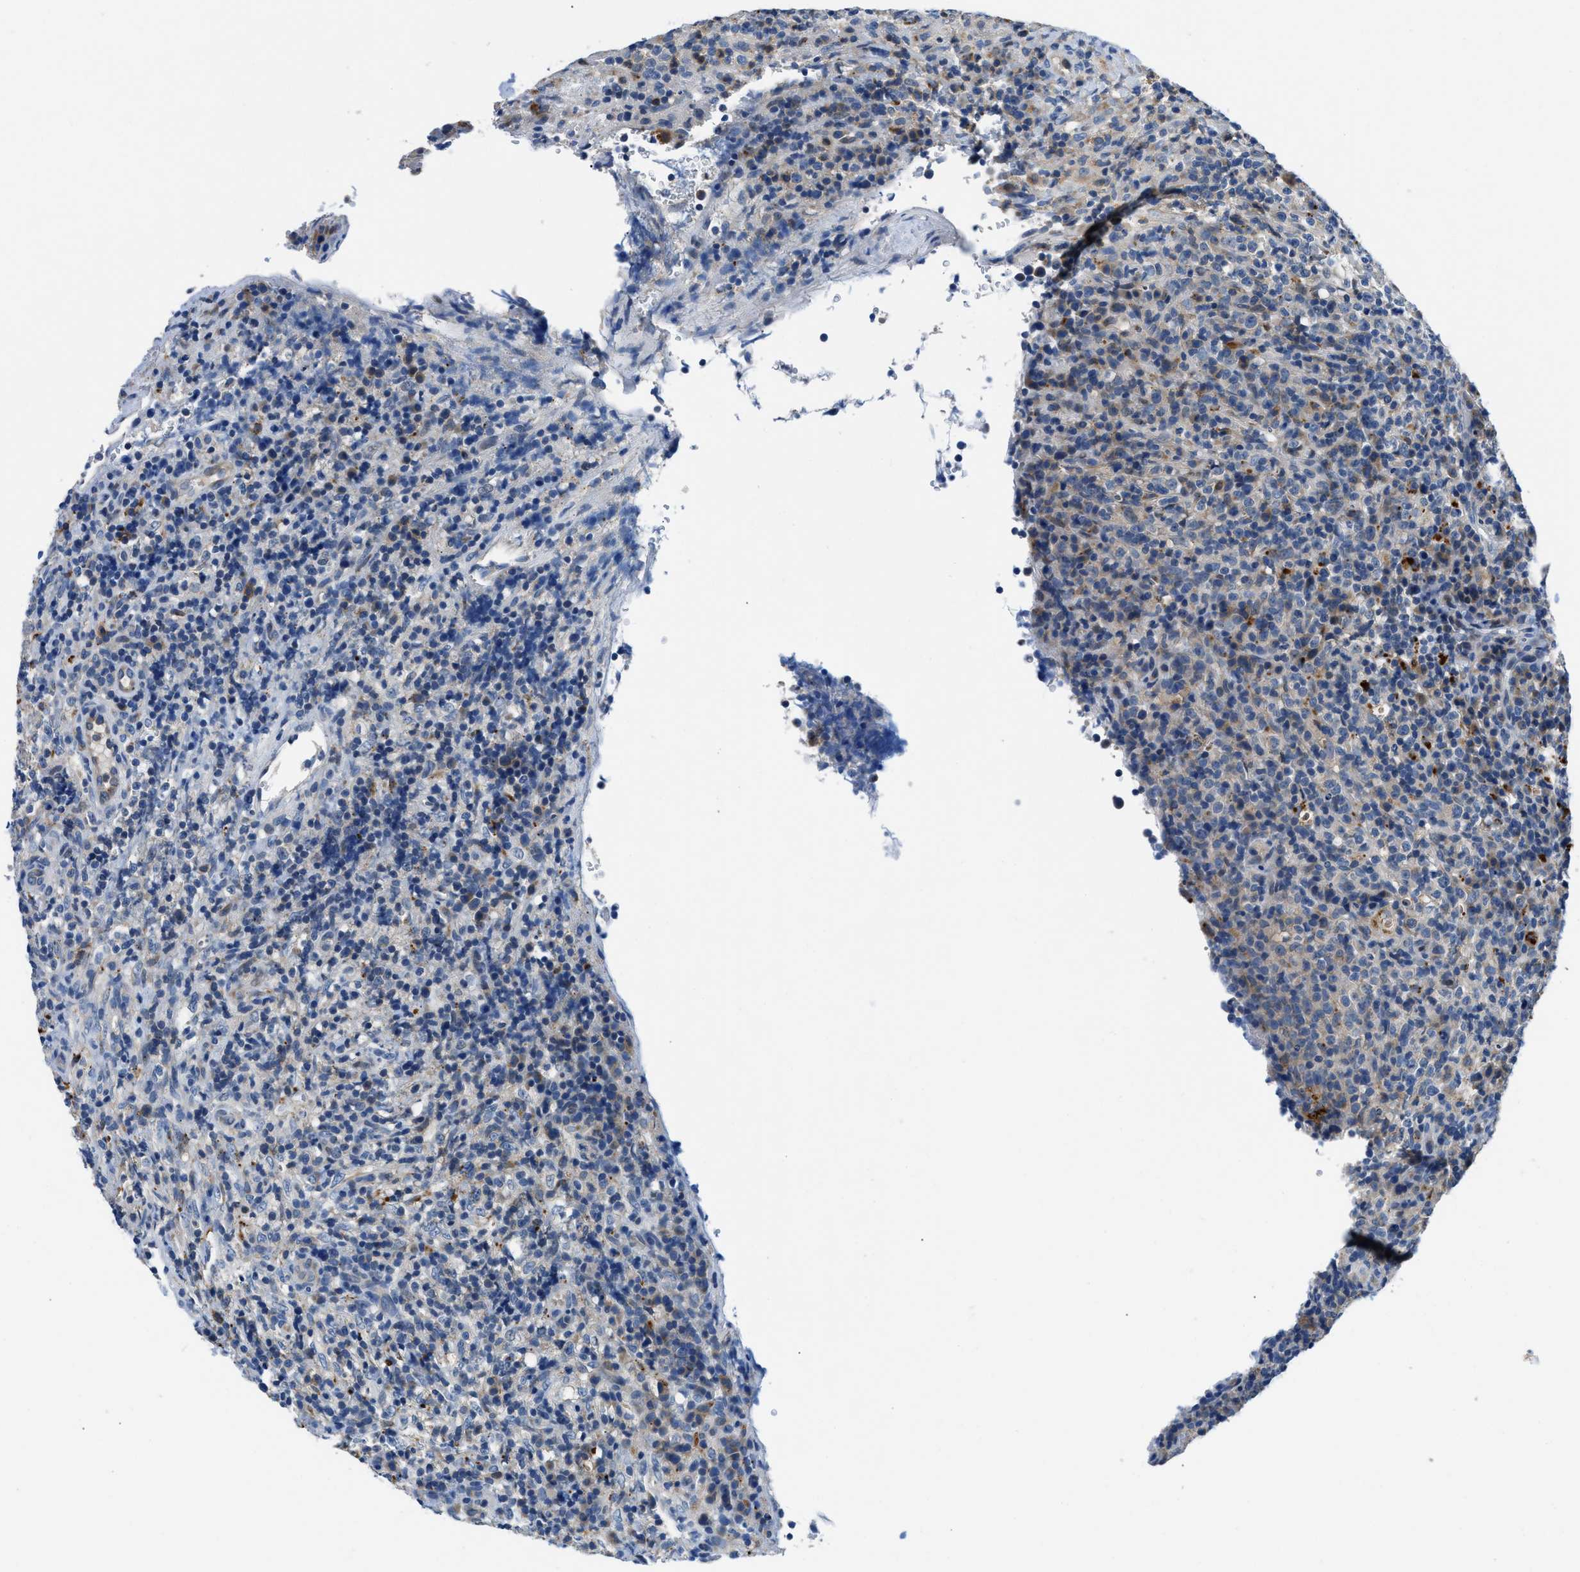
{"staining": {"intensity": "weak", "quantity": "<25%", "location": "cytoplasmic/membranous"}, "tissue": "lymphoma", "cell_type": "Tumor cells", "image_type": "cancer", "snomed": [{"axis": "morphology", "description": "Malignant lymphoma, non-Hodgkin's type, High grade"}, {"axis": "topography", "description": "Lymph node"}], "caption": "There is no significant positivity in tumor cells of high-grade malignant lymphoma, non-Hodgkin's type.", "gene": "ADGRE3", "patient": {"sex": "female", "age": 76}}